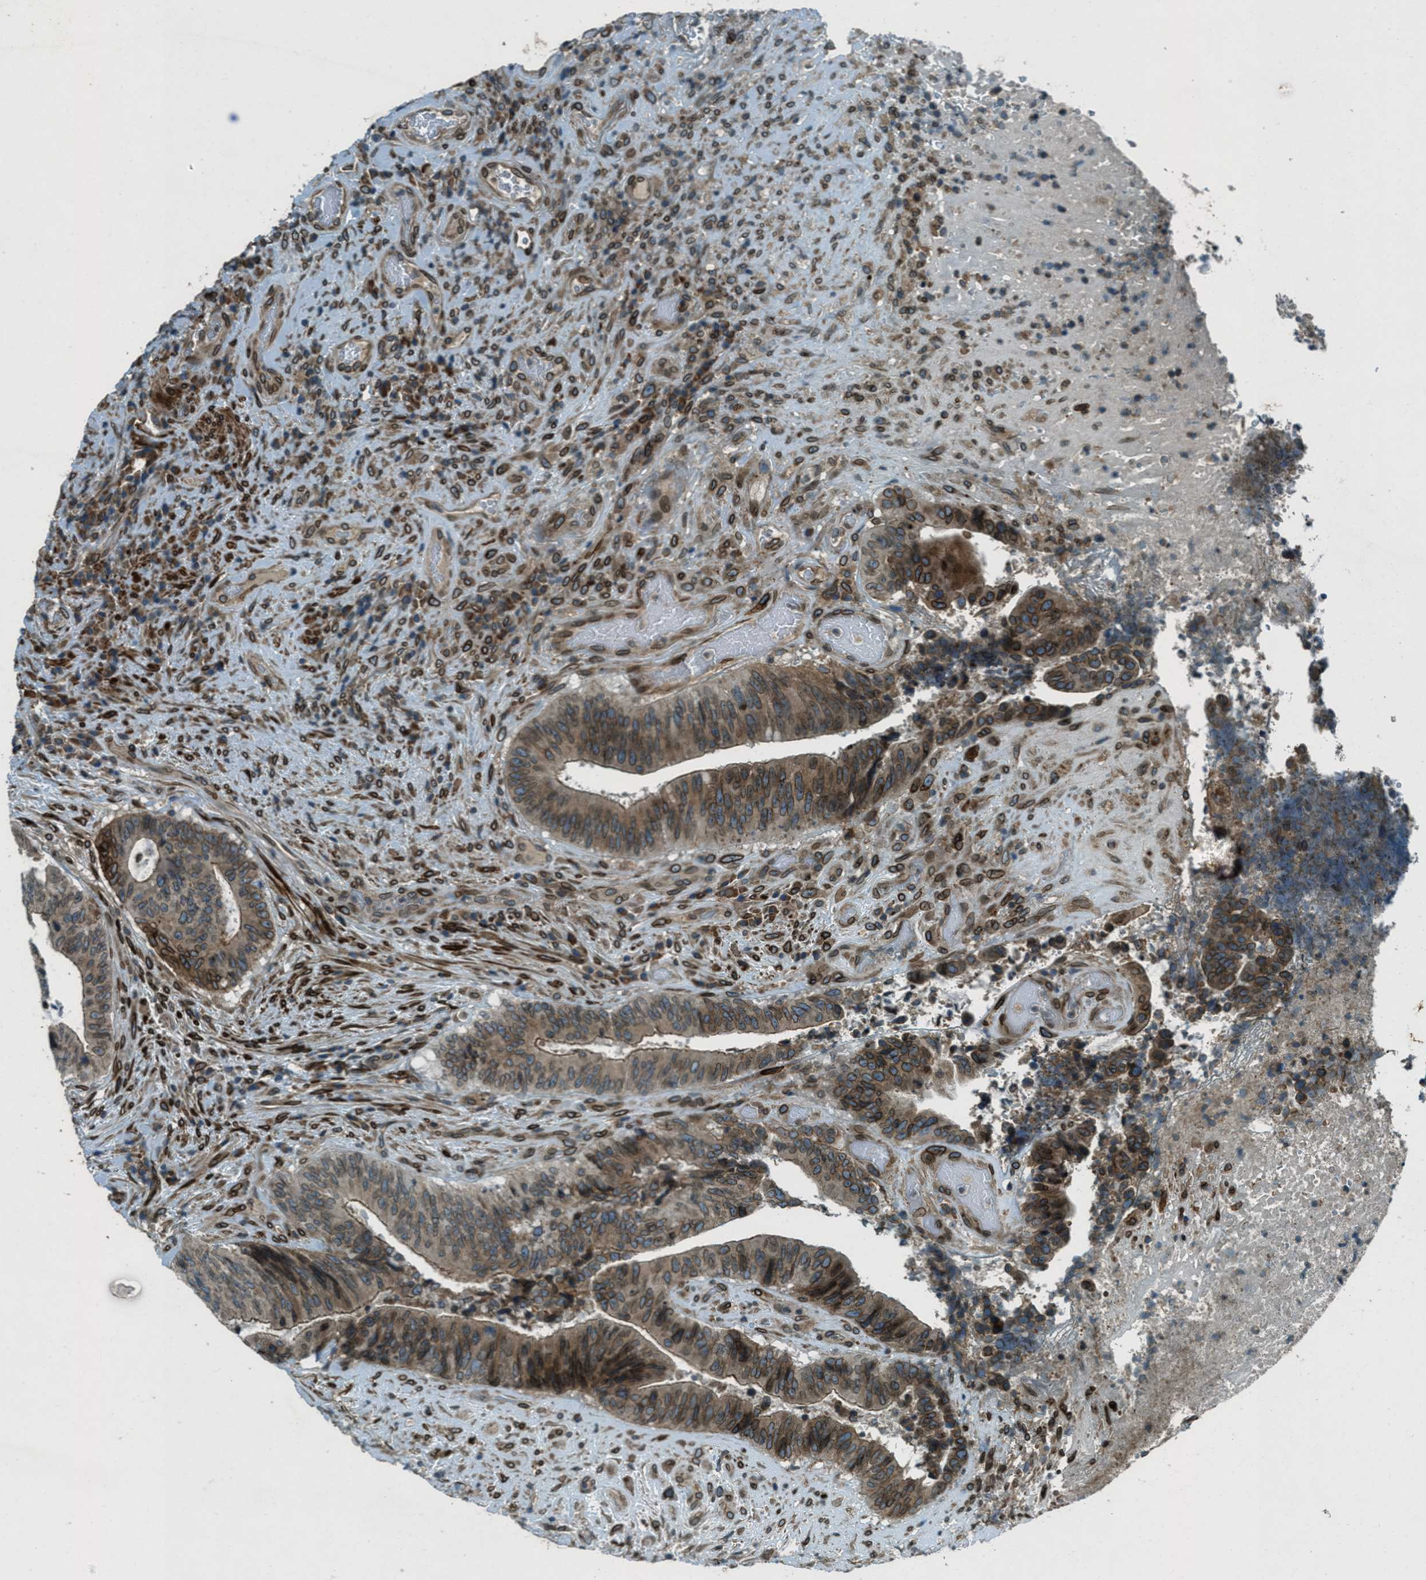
{"staining": {"intensity": "moderate", "quantity": ">75%", "location": "cytoplasmic/membranous,nuclear"}, "tissue": "colorectal cancer", "cell_type": "Tumor cells", "image_type": "cancer", "snomed": [{"axis": "morphology", "description": "Adenocarcinoma, NOS"}, {"axis": "topography", "description": "Rectum"}], "caption": "Brown immunohistochemical staining in human colorectal cancer displays moderate cytoplasmic/membranous and nuclear expression in approximately >75% of tumor cells.", "gene": "LEMD2", "patient": {"sex": "male", "age": 72}}